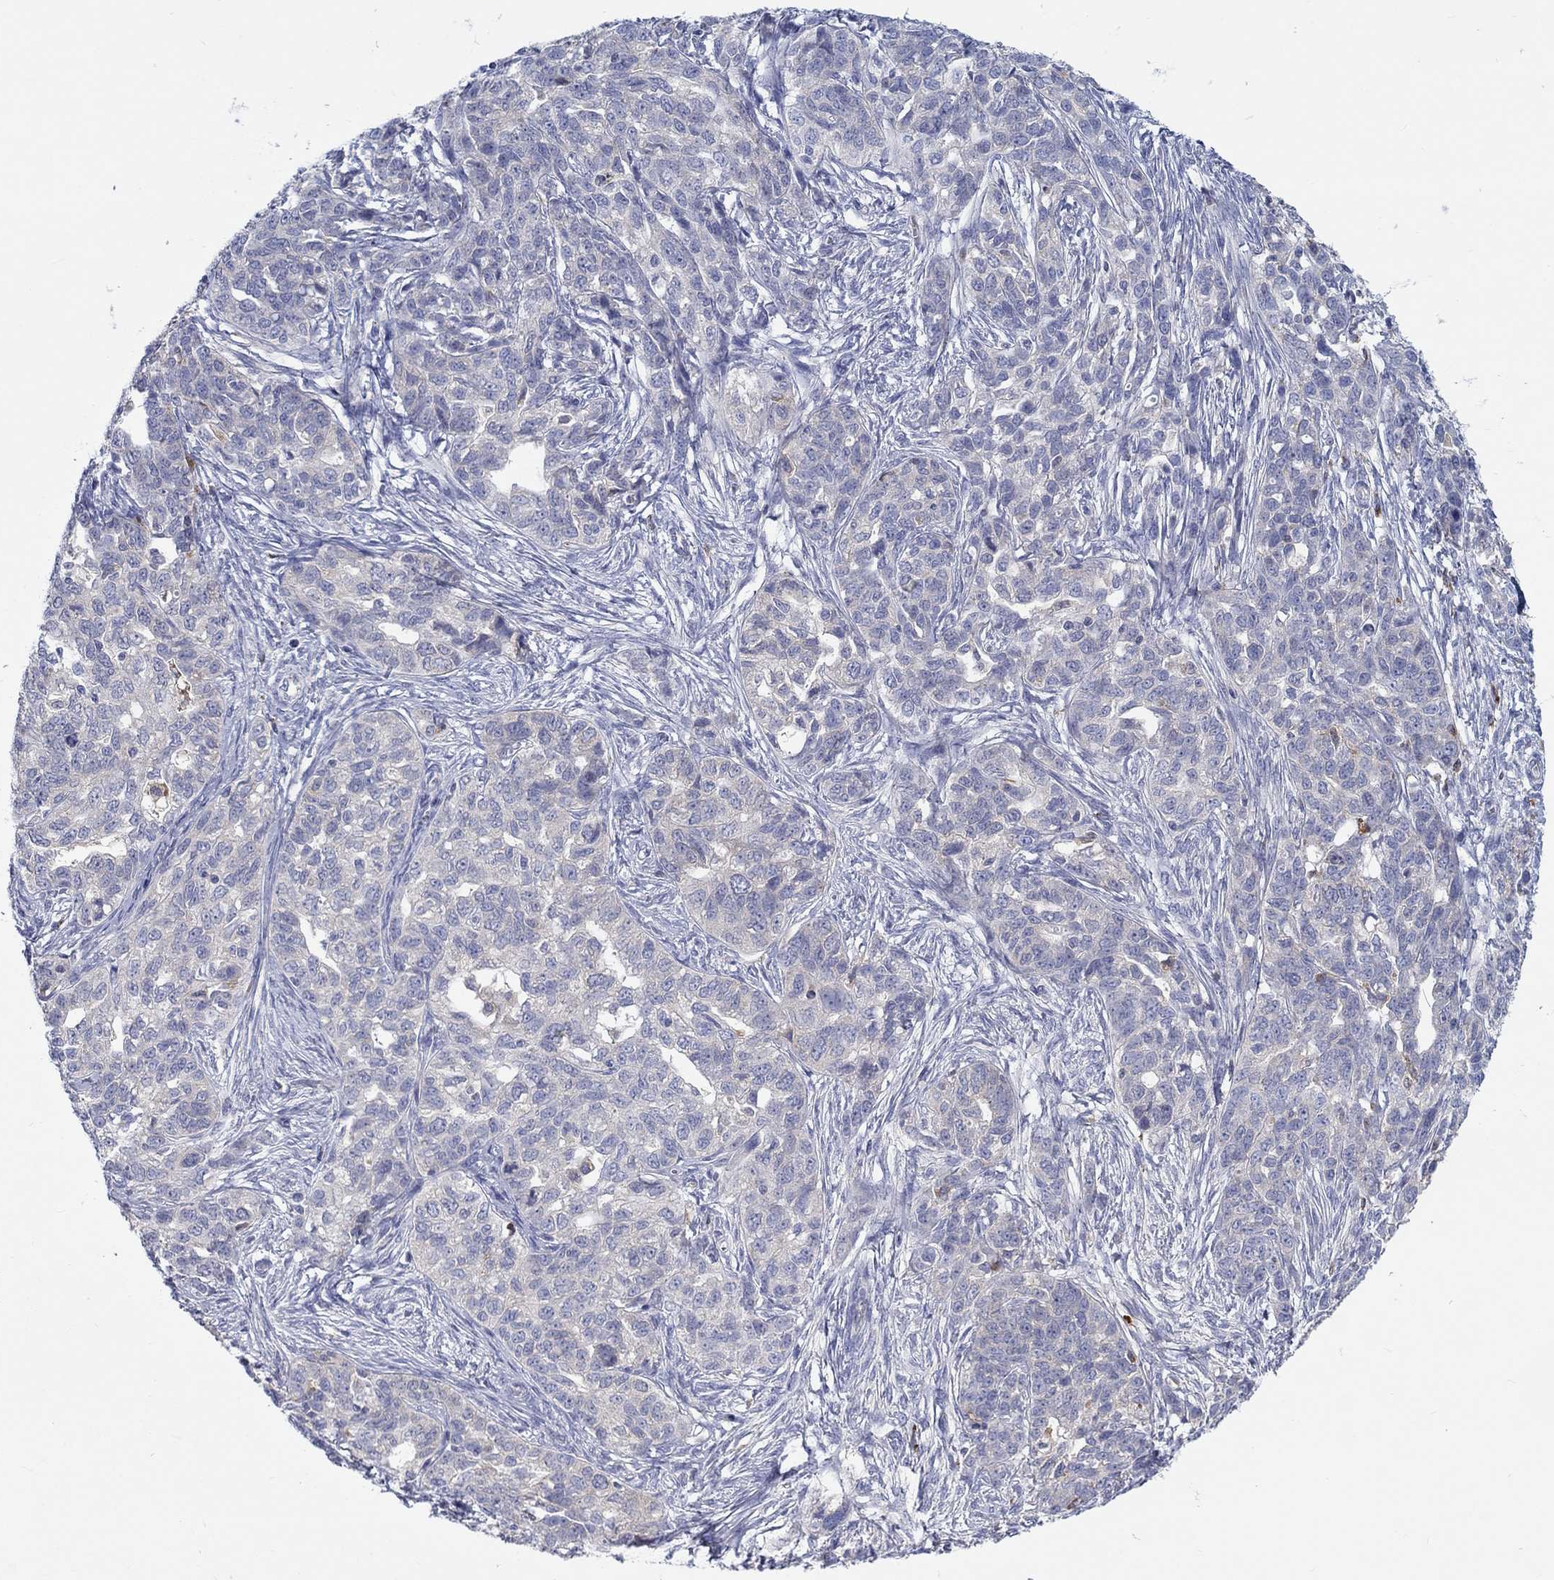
{"staining": {"intensity": "negative", "quantity": "none", "location": "none"}, "tissue": "ovarian cancer", "cell_type": "Tumor cells", "image_type": "cancer", "snomed": [{"axis": "morphology", "description": "Cystadenocarcinoma, serous, NOS"}, {"axis": "topography", "description": "Ovary"}], "caption": "This is an immunohistochemistry (IHC) photomicrograph of human ovarian cancer. There is no staining in tumor cells.", "gene": "BCO2", "patient": {"sex": "female", "age": 71}}